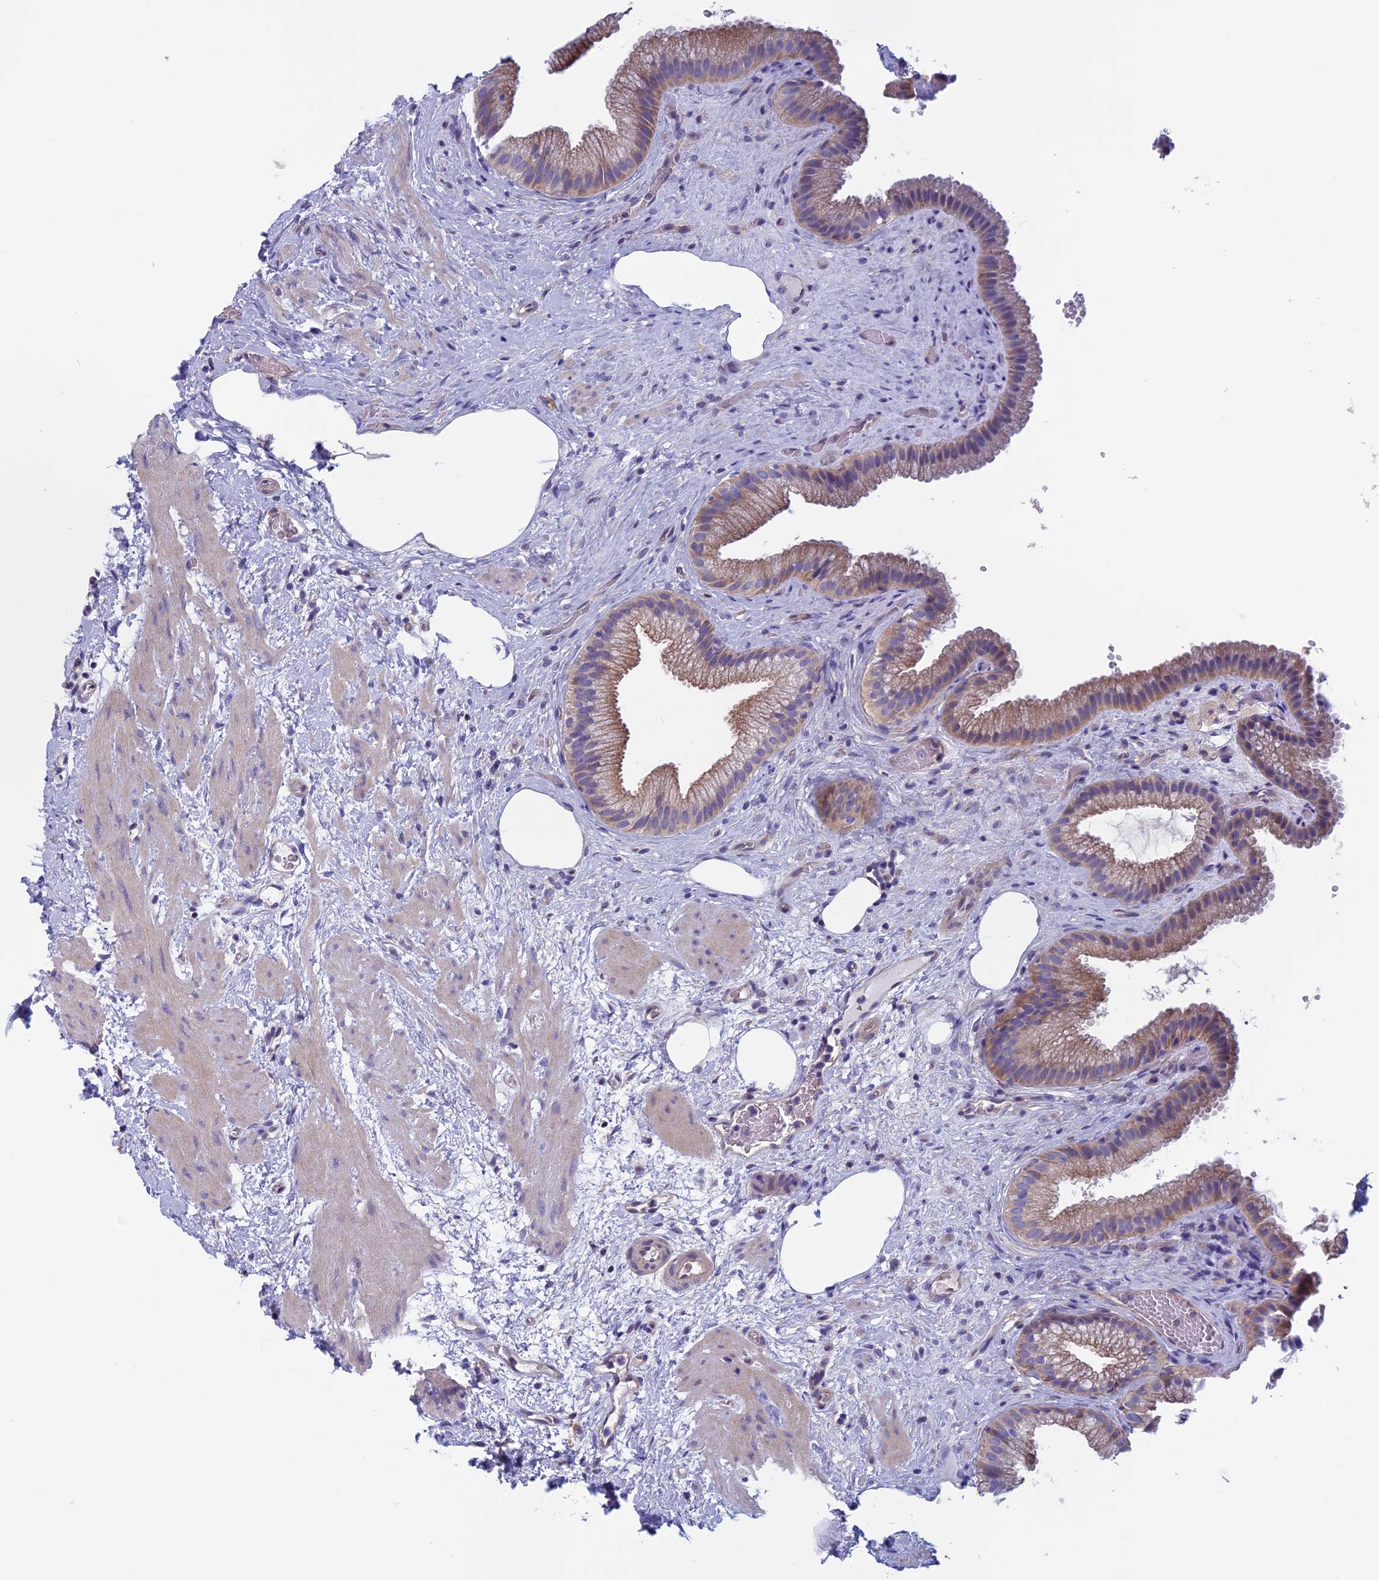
{"staining": {"intensity": "moderate", "quantity": "25%-75%", "location": "cytoplasmic/membranous"}, "tissue": "gallbladder", "cell_type": "Glandular cells", "image_type": "normal", "snomed": [{"axis": "morphology", "description": "Normal tissue, NOS"}, {"axis": "morphology", "description": "Inflammation, NOS"}, {"axis": "topography", "description": "Gallbladder"}], "caption": "Immunohistochemical staining of unremarkable gallbladder demonstrates moderate cytoplasmic/membranous protein expression in about 25%-75% of glandular cells. The staining is performed using DAB (3,3'-diaminobenzidine) brown chromogen to label protein expression. The nuclei are counter-stained blue using hematoxylin.", "gene": "CNOT6L", "patient": {"sex": "male", "age": 51}}